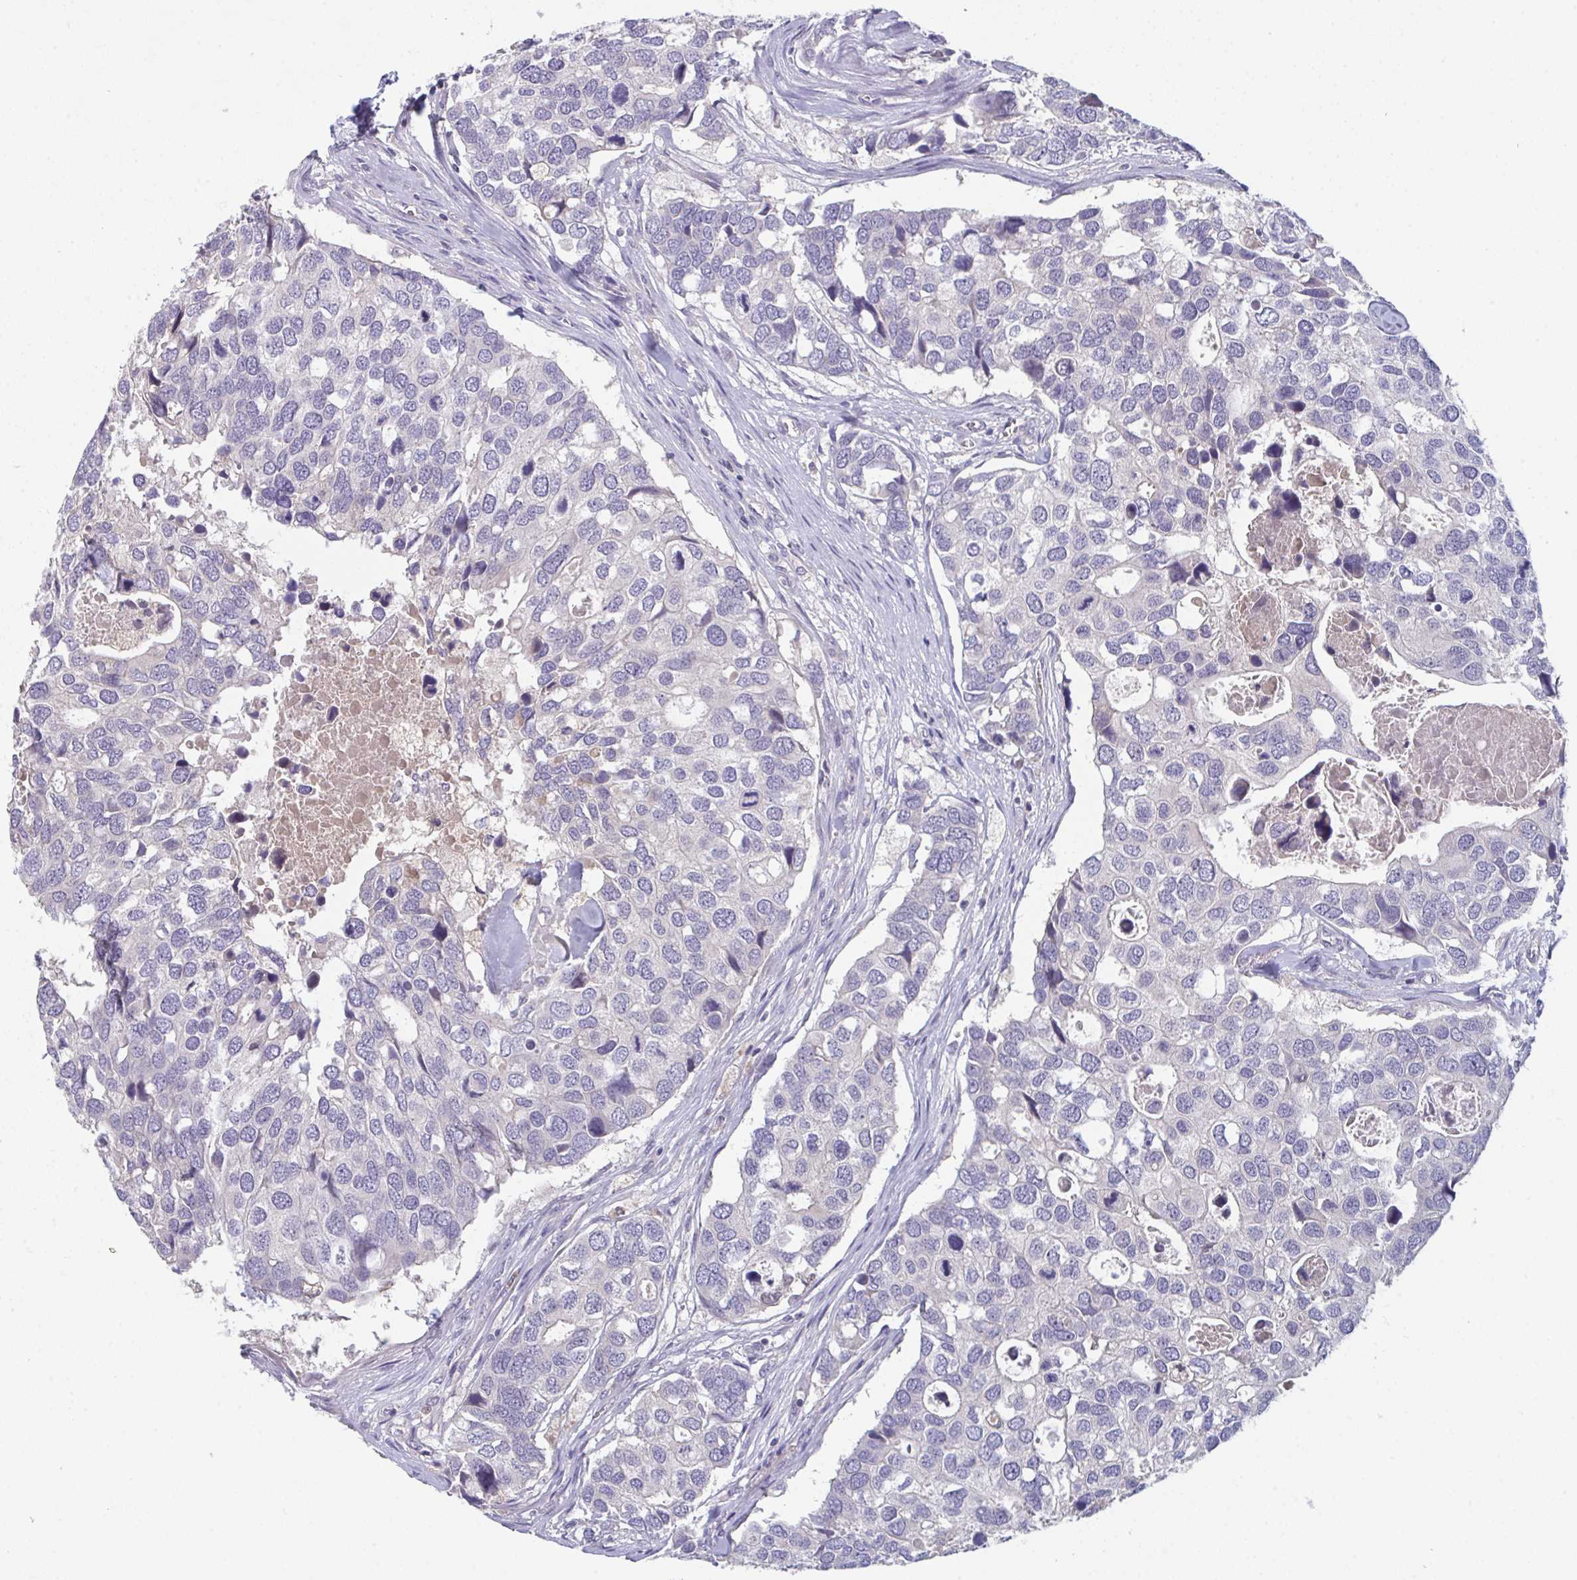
{"staining": {"intensity": "negative", "quantity": "none", "location": "none"}, "tissue": "breast cancer", "cell_type": "Tumor cells", "image_type": "cancer", "snomed": [{"axis": "morphology", "description": "Duct carcinoma"}, {"axis": "topography", "description": "Breast"}], "caption": "Protein analysis of intraductal carcinoma (breast) shows no significant staining in tumor cells.", "gene": "HGFAC", "patient": {"sex": "female", "age": 83}}